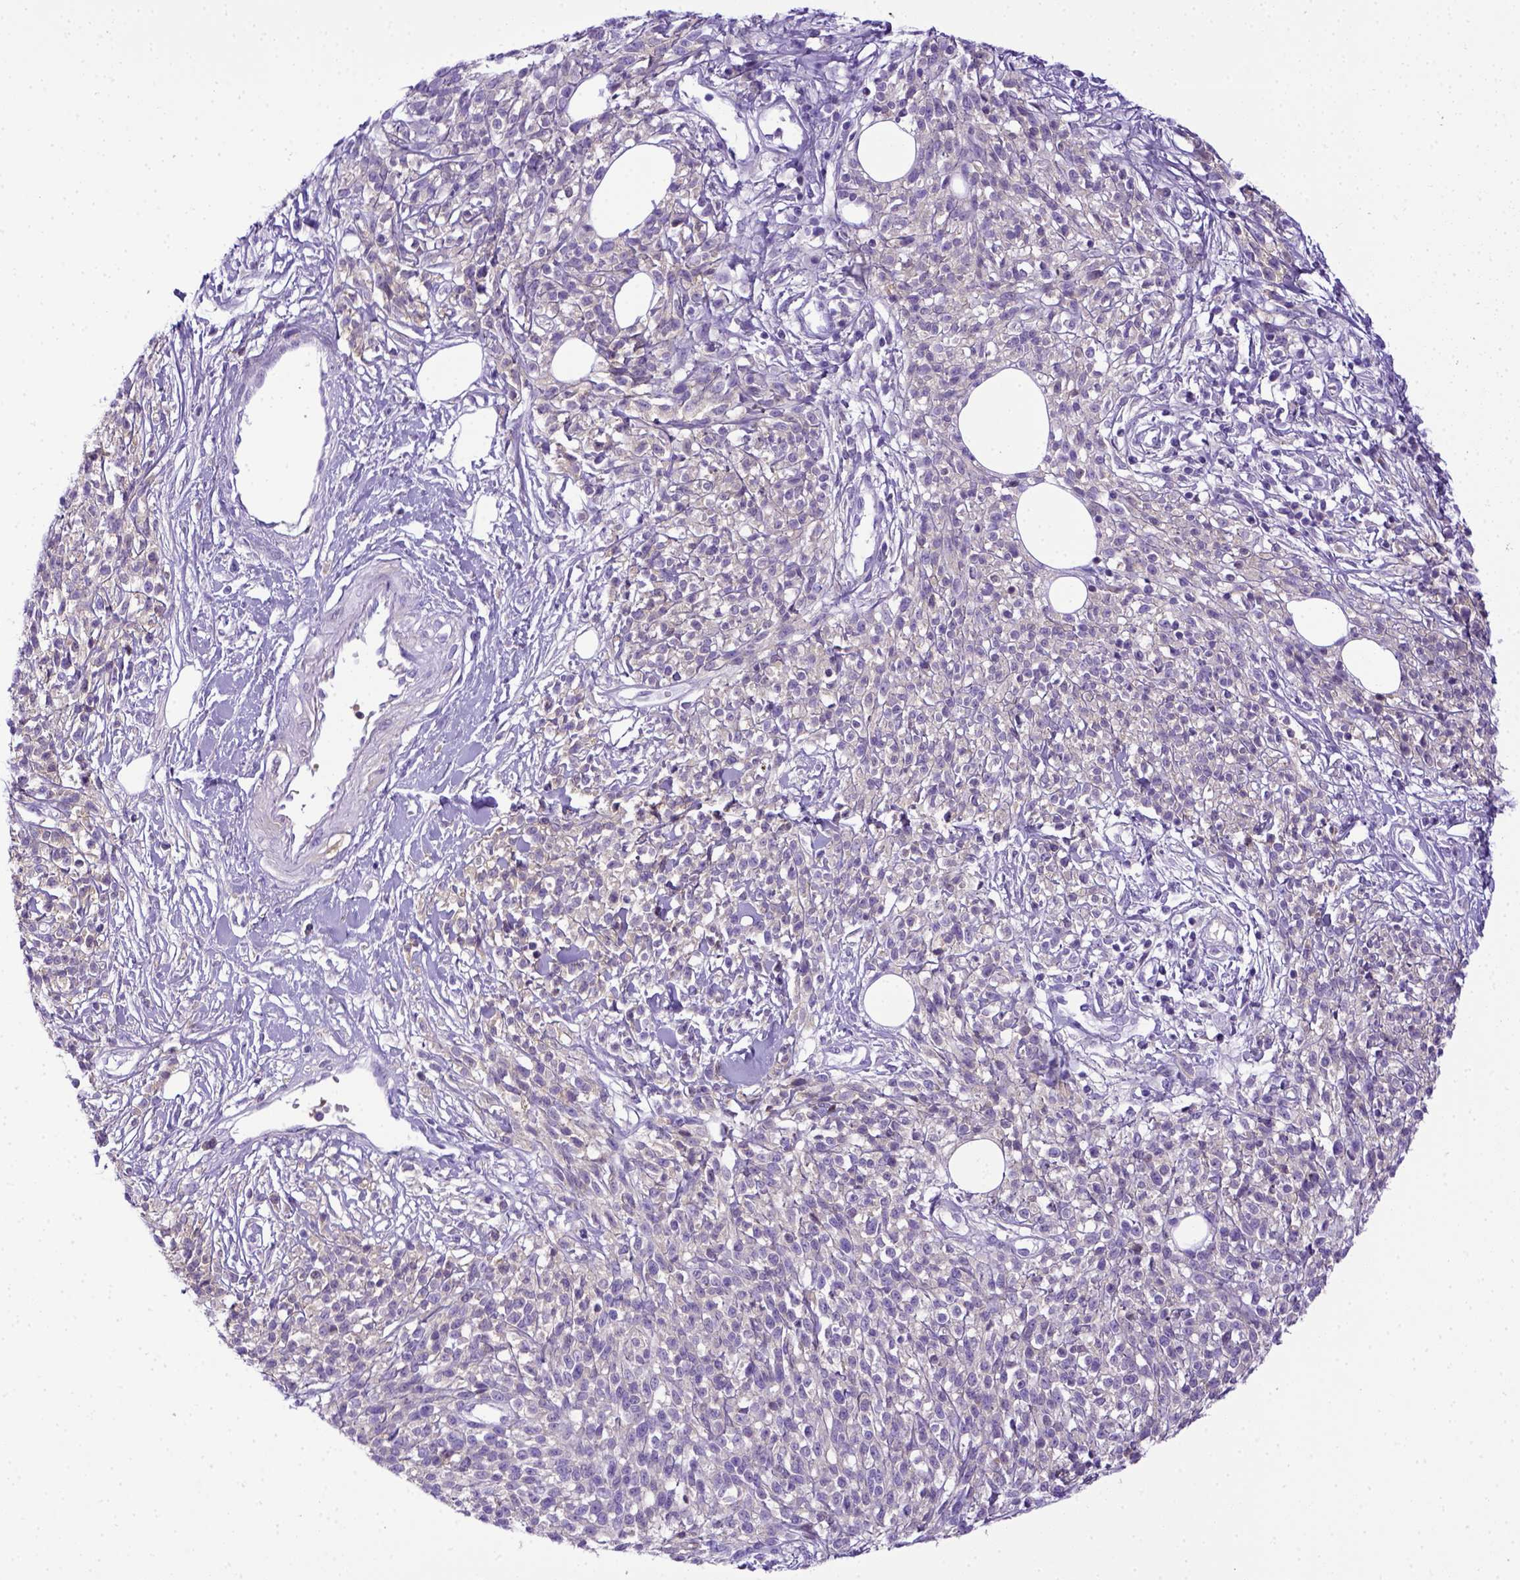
{"staining": {"intensity": "negative", "quantity": "none", "location": "none"}, "tissue": "melanoma", "cell_type": "Tumor cells", "image_type": "cancer", "snomed": [{"axis": "morphology", "description": "Malignant melanoma, NOS"}, {"axis": "topography", "description": "Skin"}, {"axis": "topography", "description": "Skin of trunk"}], "caption": "DAB (3,3'-diaminobenzidine) immunohistochemical staining of human malignant melanoma exhibits no significant expression in tumor cells.", "gene": "ITIH4", "patient": {"sex": "male", "age": 74}}